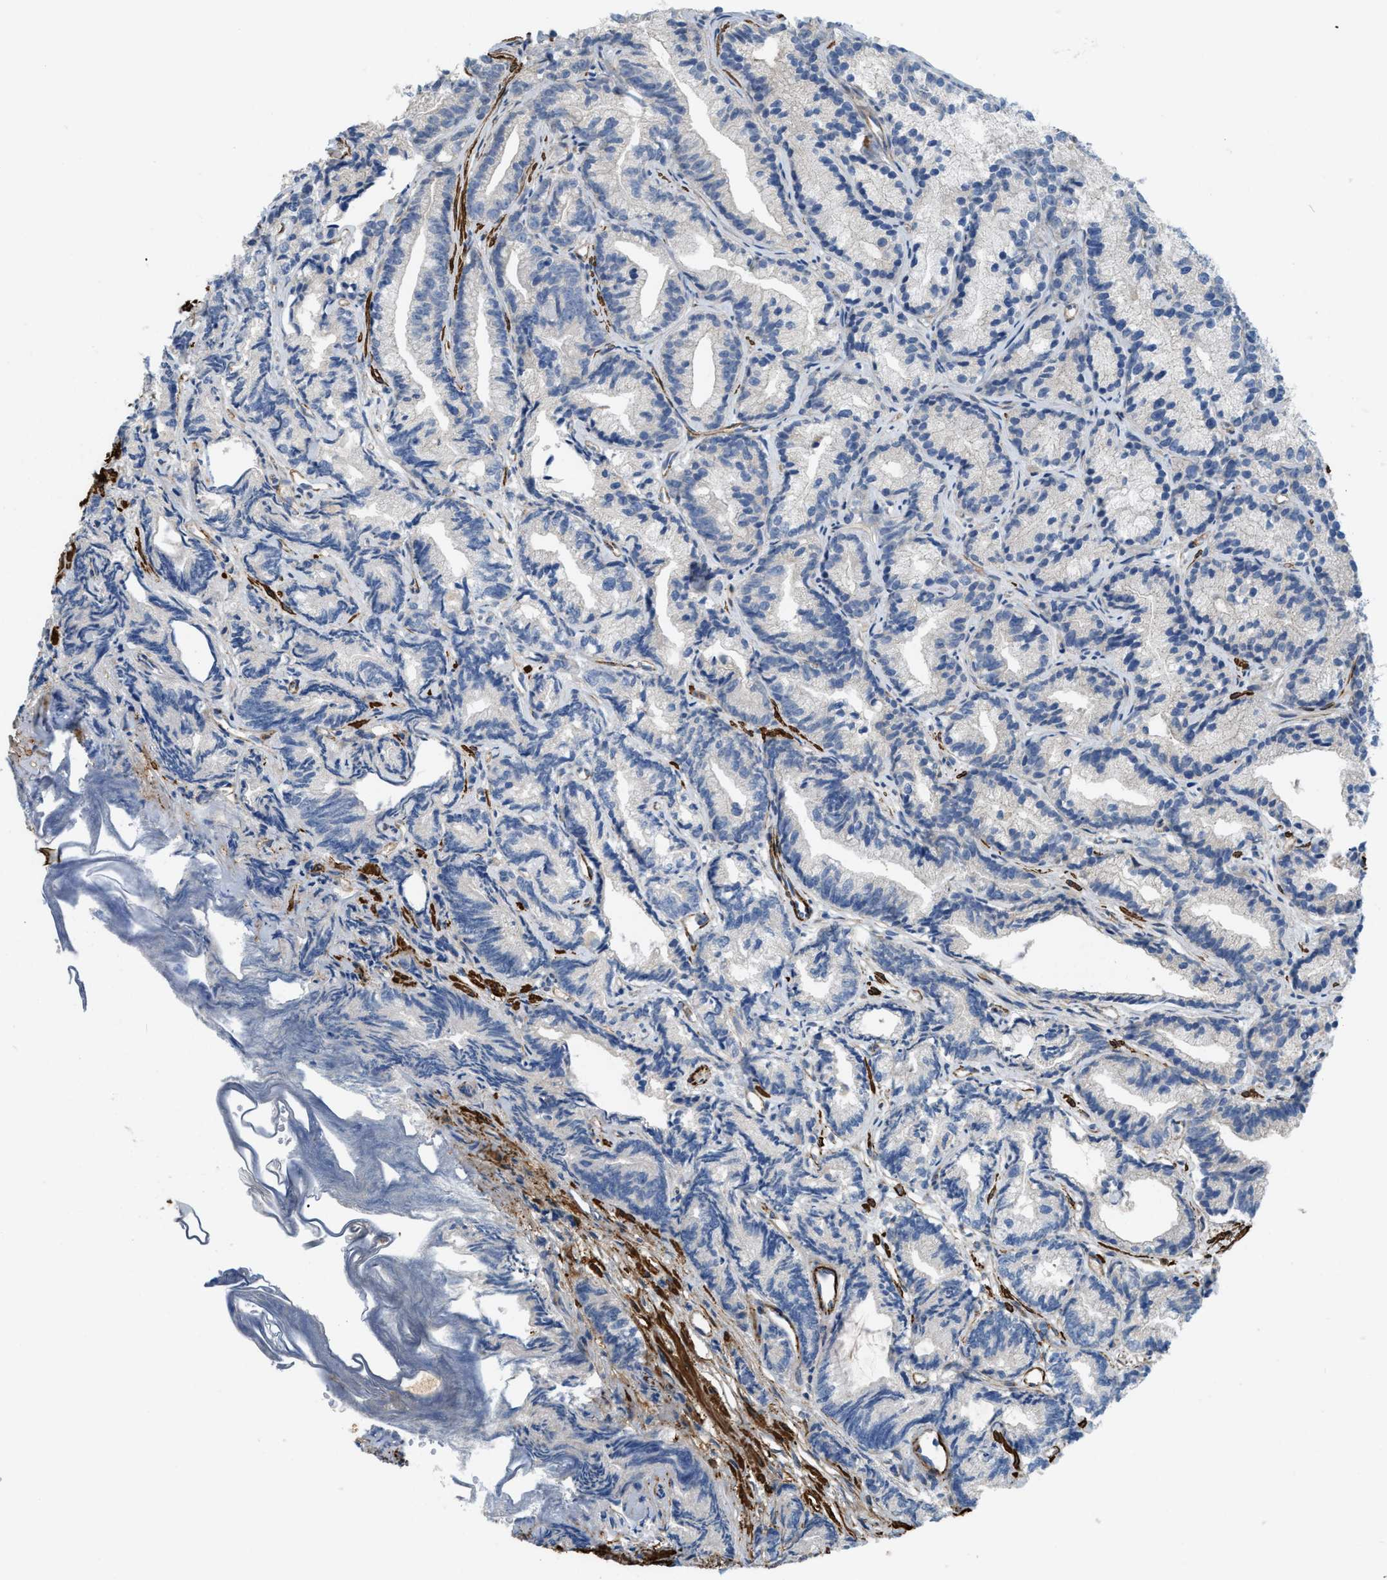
{"staining": {"intensity": "negative", "quantity": "none", "location": "none"}, "tissue": "prostate cancer", "cell_type": "Tumor cells", "image_type": "cancer", "snomed": [{"axis": "morphology", "description": "Adenocarcinoma, Low grade"}, {"axis": "topography", "description": "Prostate"}], "caption": "The histopathology image displays no significant expression in tumor cells of prostate adenocarcinoma (low-grade).", "gene": "BMPR1A", "patient": {"sex": "male", "age": 89}}